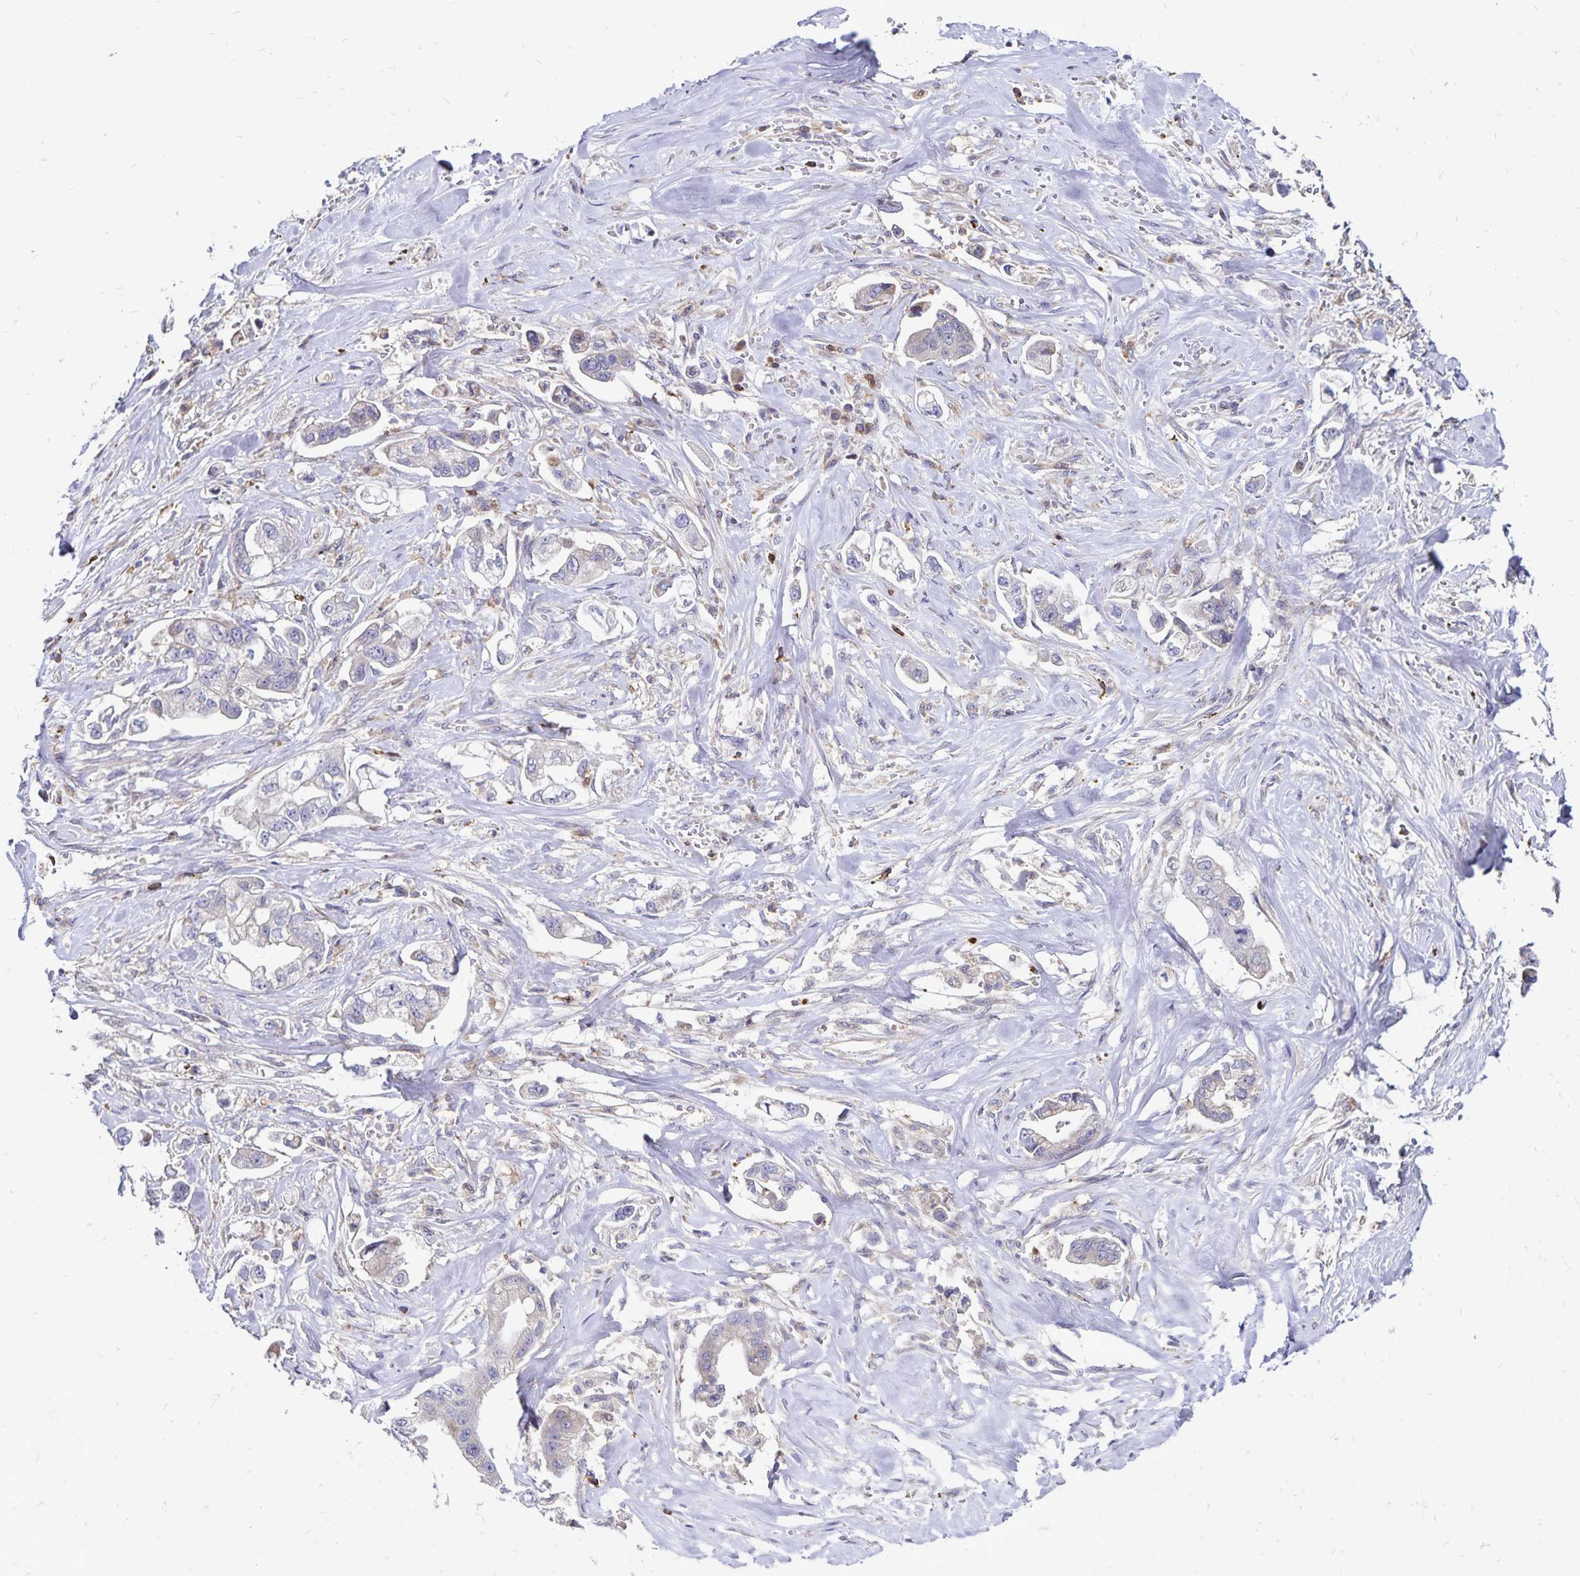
{"staining": {"intensity": "negative", "quantity": "none", "location": "none"}, "tissue": "stomach cancer", "cell_type": "Tumor cells", "image_type": "cancer", "snomed": [{"axis": "morphology", "description": "Adenocarcinoma, NOS"}, {"axis": "topography", "description": "Stomach"}], "caption": "Adenocarcinoma (stomach) was stained to show a protein in brown. There is no significant expression in tumor cells.", "gene": "NAGPA", "patient": {"sex": "male", "age": 62}}